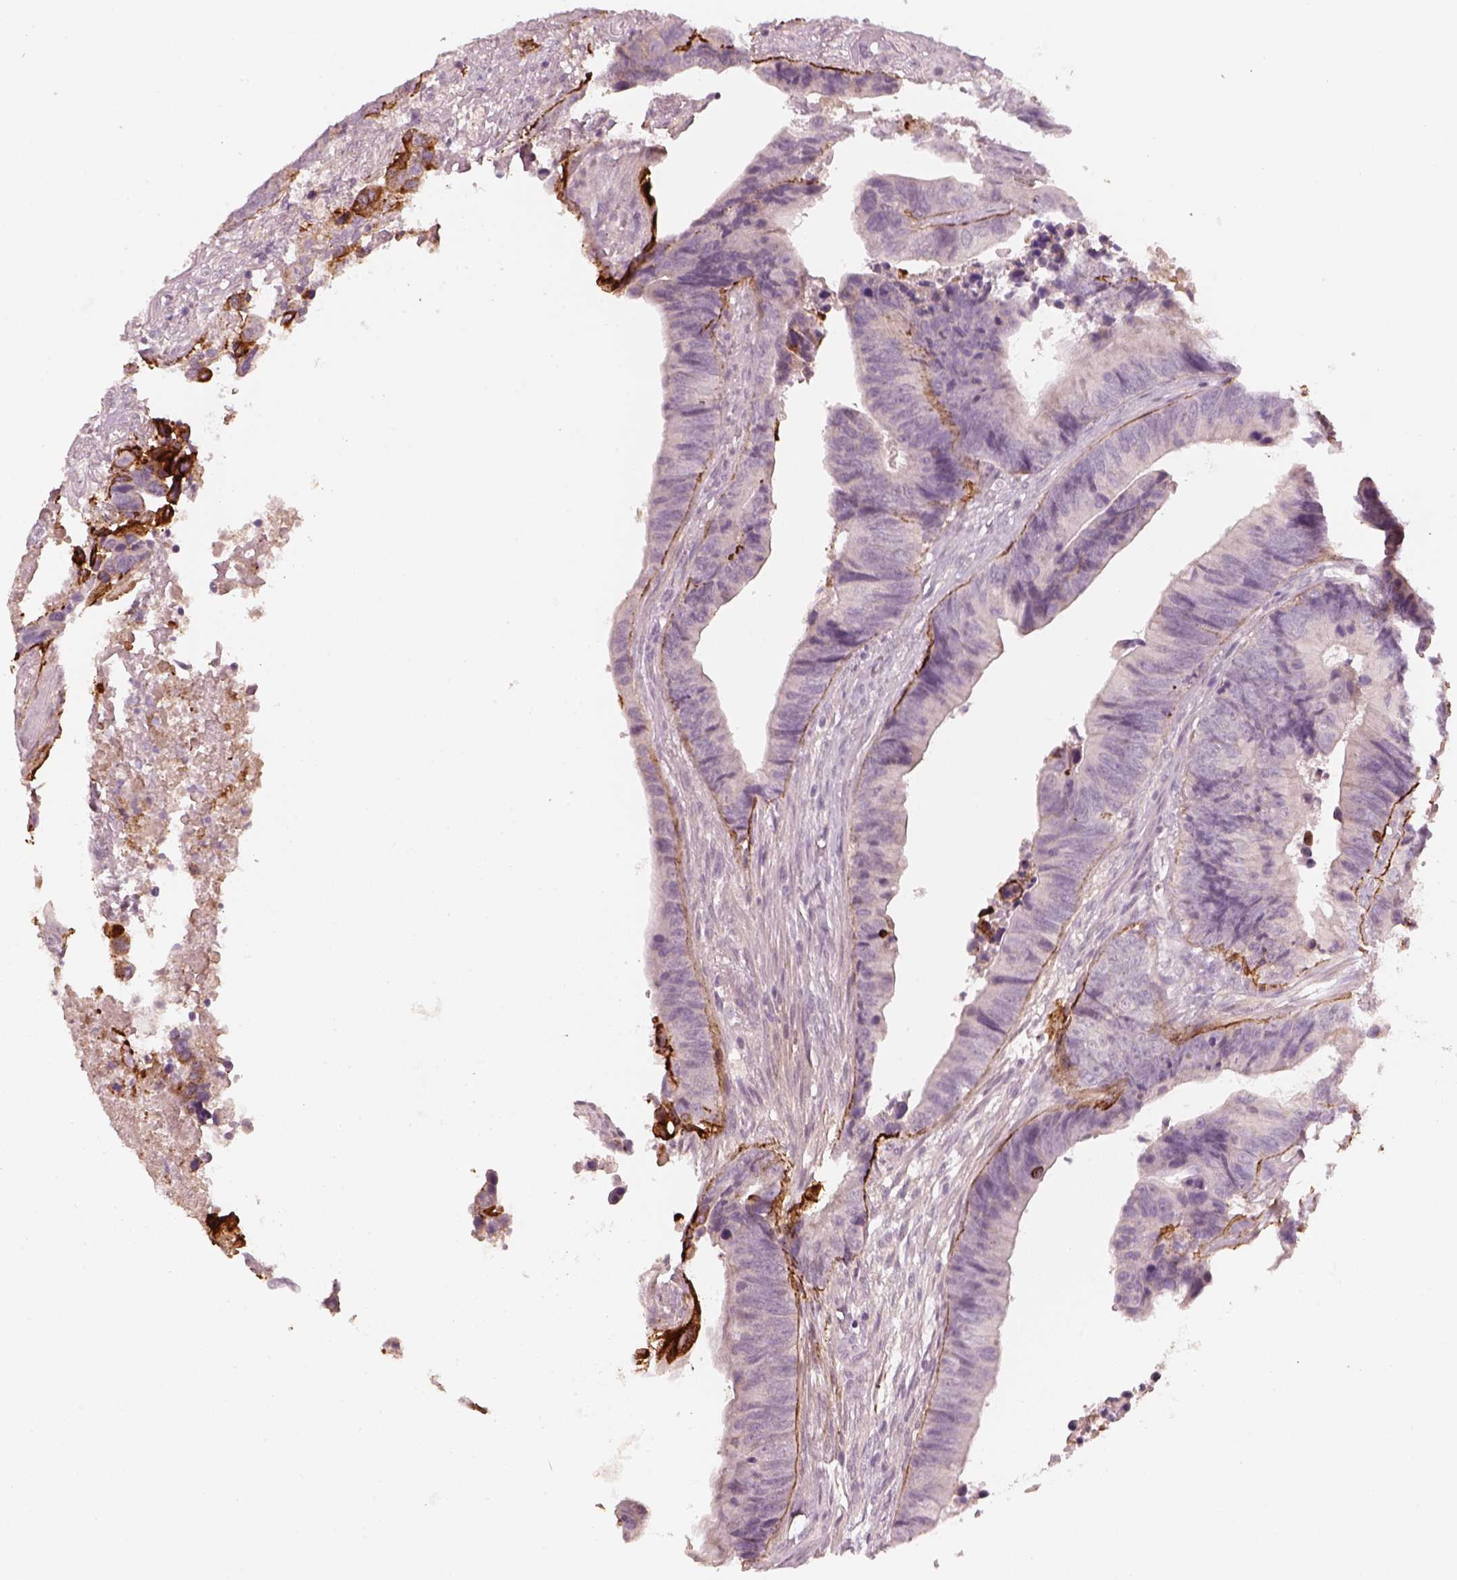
{"staining": {"intensity": "strong", "quantity": "<25%", "location": "cytoplasmic/membranous"}, "tissue": "colorectal cancer", "cell_type": "Tumor cells", "image_type": "cancer", "snomed": [{"axis": "morphology", "description": "Adenocarcinoma, NOS"}, {"axis": "topography", "description": "Colon"}], "caption": "Immunohistochemical staining of human colorectal cancer (adenocarcinoma) reveals medium levels of strong cytoplasmic/membranous protein staining in about <25% of tumor cells.", "gene": "LAMC2", "patient": {"sex": "female", "age": 87}}